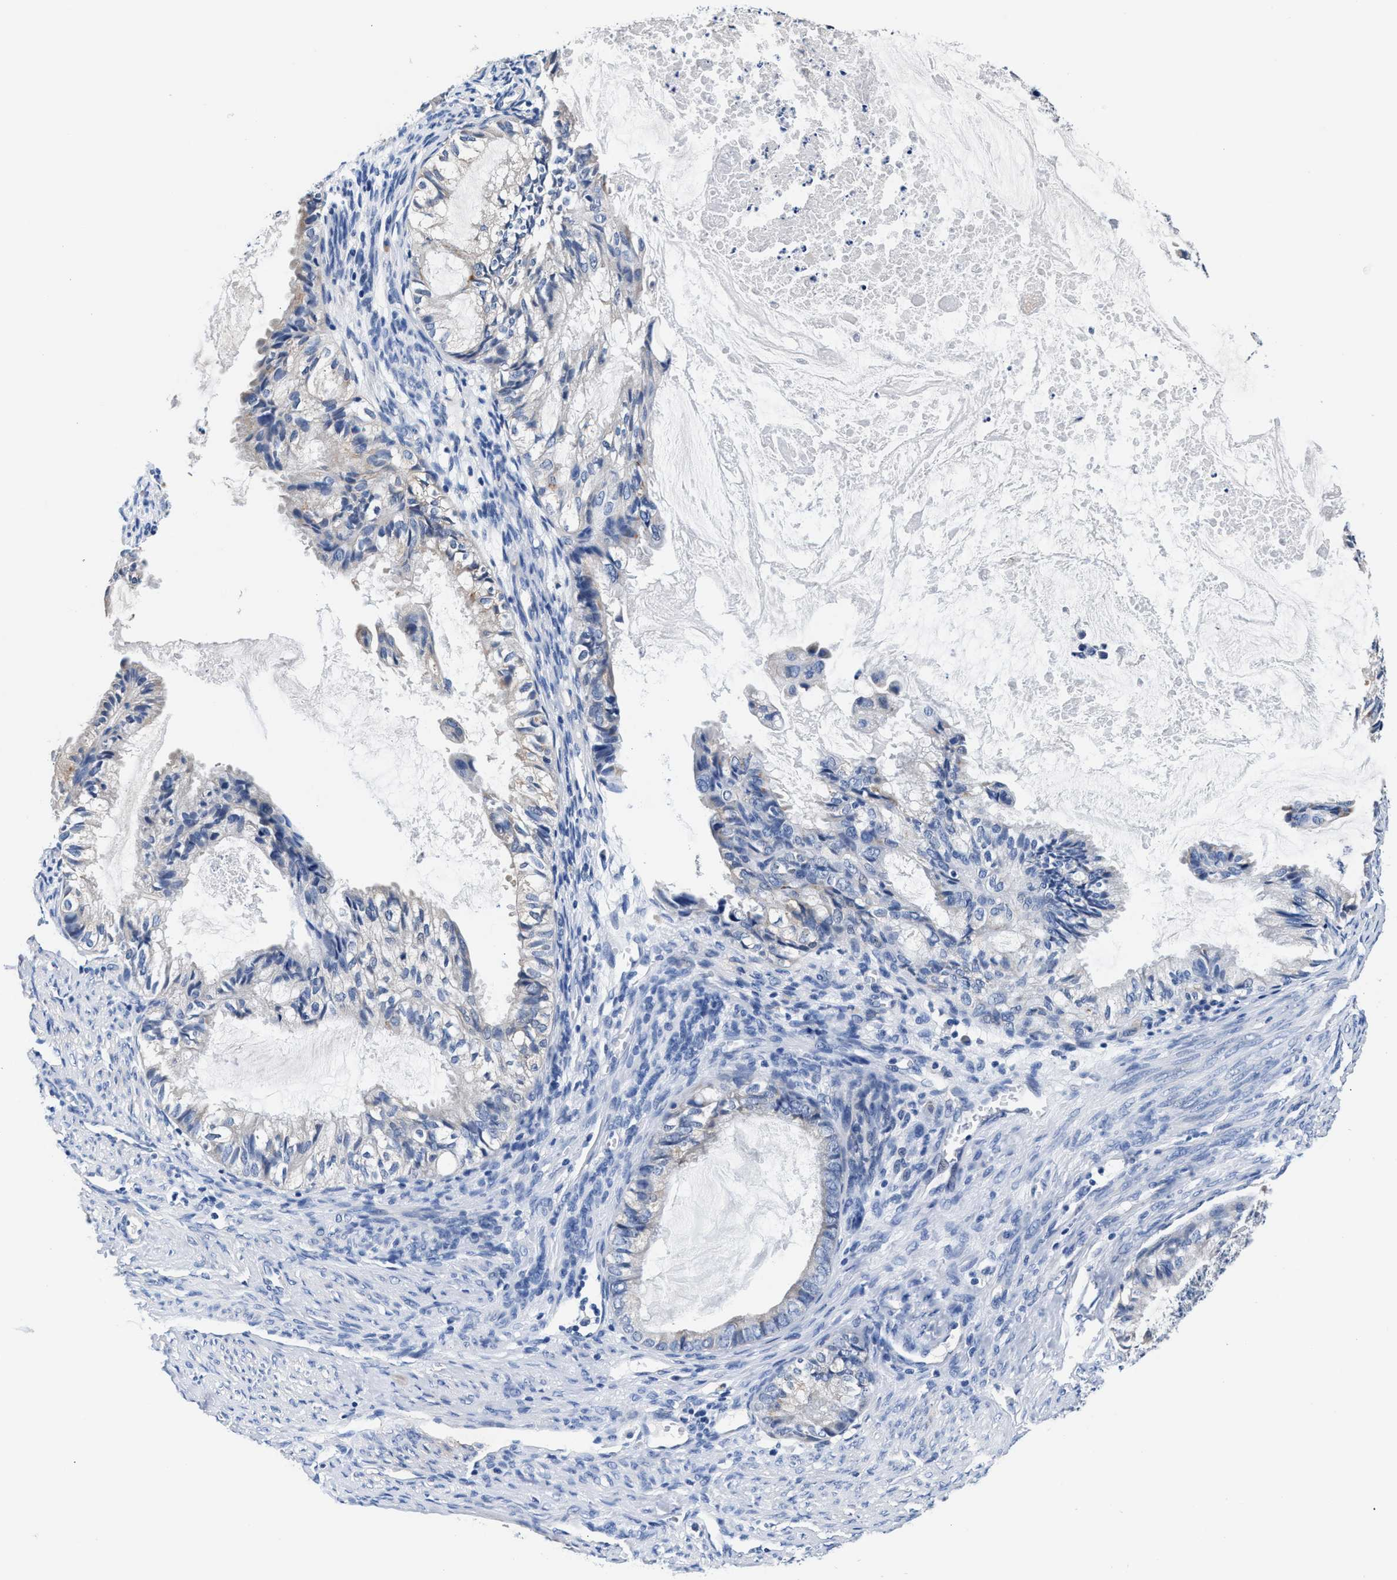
{"staining": {"intensity": "negative", "quantity": "none", "location": "none"}, "tissue": "cervical cancer", "cell_type": "Tumor cells", "image_type": "cancer", "snomed": [{"axis": "morphology", "description": "Normal tissue, NOS"}, {"axis": "morphology", "description": "Adenocarcinoma, NOS"}, {"axis": "topography", "description": "Cervix"}, {"axis": "topography", "description": "Endometrium"}], "caption": "The immunohistochemistry (IHC) photomicrograph has no significant expression in tumor cells of adenocarcinoma (cervical) tissue.", "gene": "GSTM1", "patient": {"sex": "female", "age": 86}}